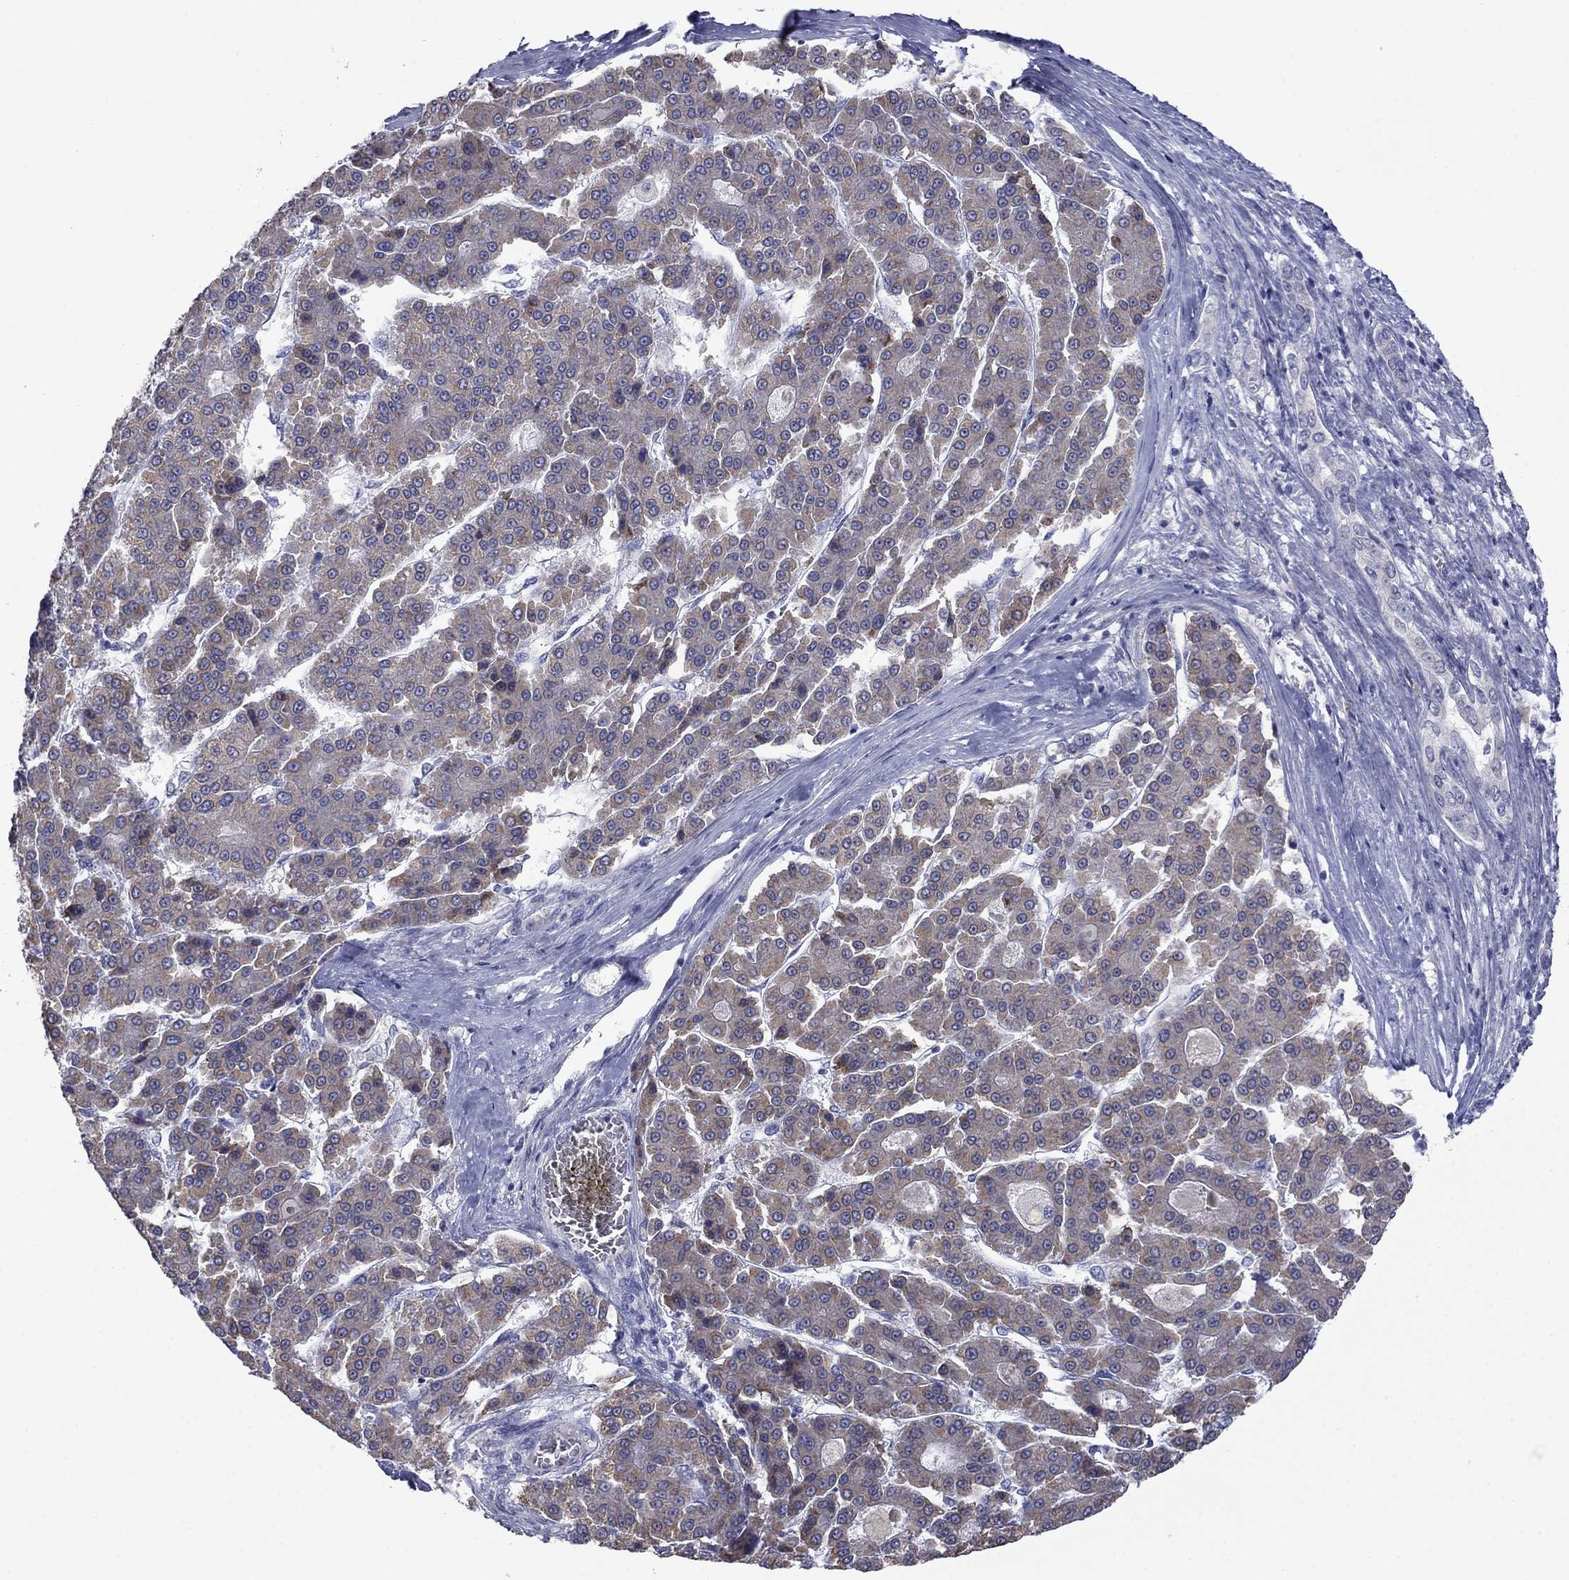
{"staining": {"intensity": "moderate", "quantity": "<25%", "location": "cytoplasmic/membranous"}, "tissue": "liver cancer", "cell_type": "Tumor cells", "image_type": "cancer", "snomed": [{"axis": "morphology", "description": "Carcinoma, Hepatocellular, NOS"}, {"axis": "topography", "description": "Liver"}], "caption": "Tumor cells reveal low levels of moderate cytoplasmic/membranous positivity in approximately <25% of cells in human liver cancer.", "gene": "TMPRSS11A", "patient": {"sex": "male", "age": 70}}